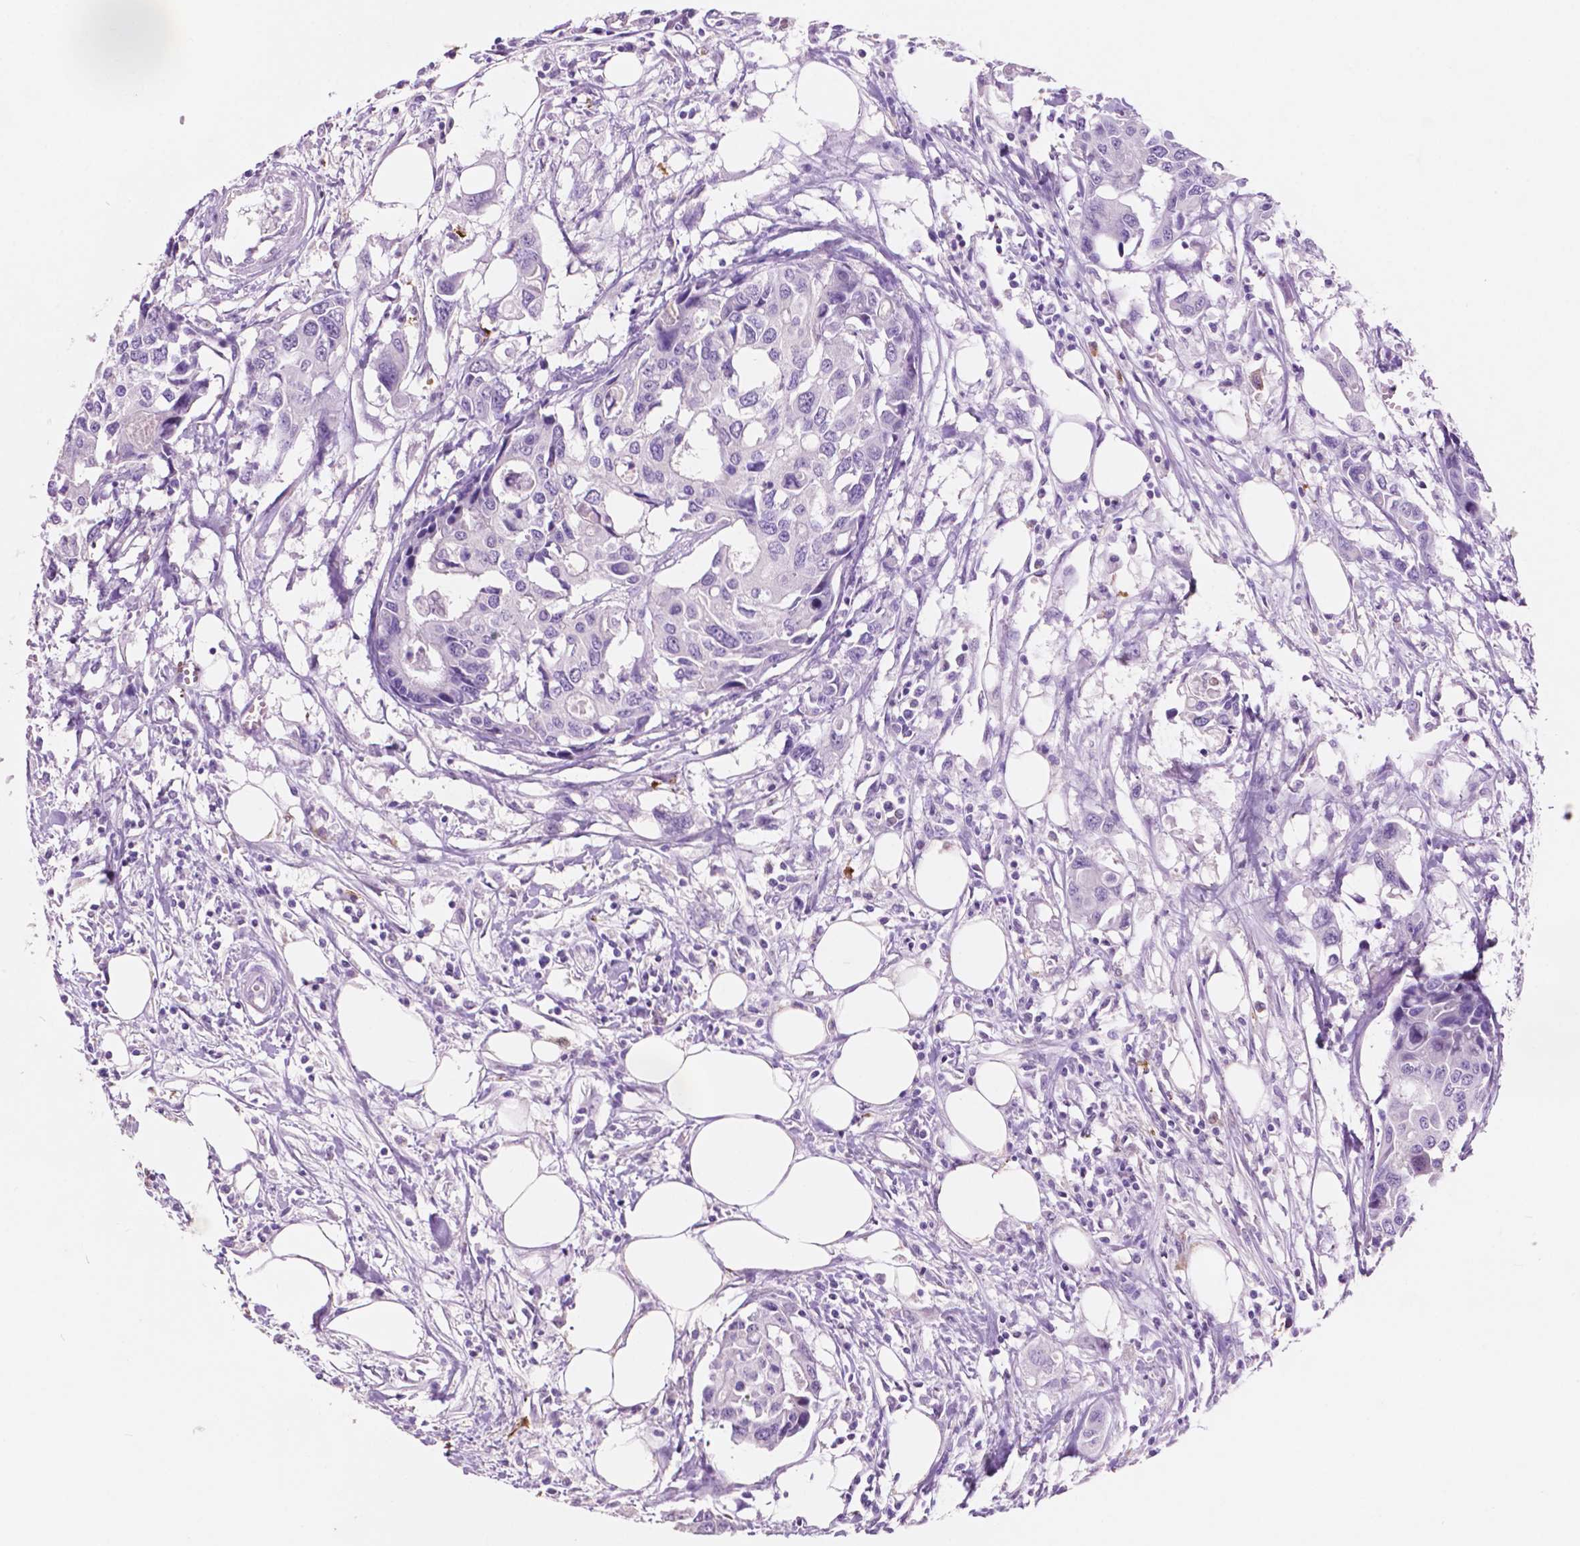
{"staining": {"intensity": "negative", "quantity": "none", "location": "none"}, "tissue": "colorectal cancer", "cell_type": "Tumor cells", "image_type": "cancer", "snomed": [{"axis": "morphology", "description": "Adenocarcinoma, NOS"}, {"axis": "topography", "description": "Colon"}], "caption": "The immunohistochemistry image has no significant staining in tumor cells of adenocarcinoma (colorectal) tissue.", "gene": "IDO1", "patient": {"sex": "male", "age": 77}}